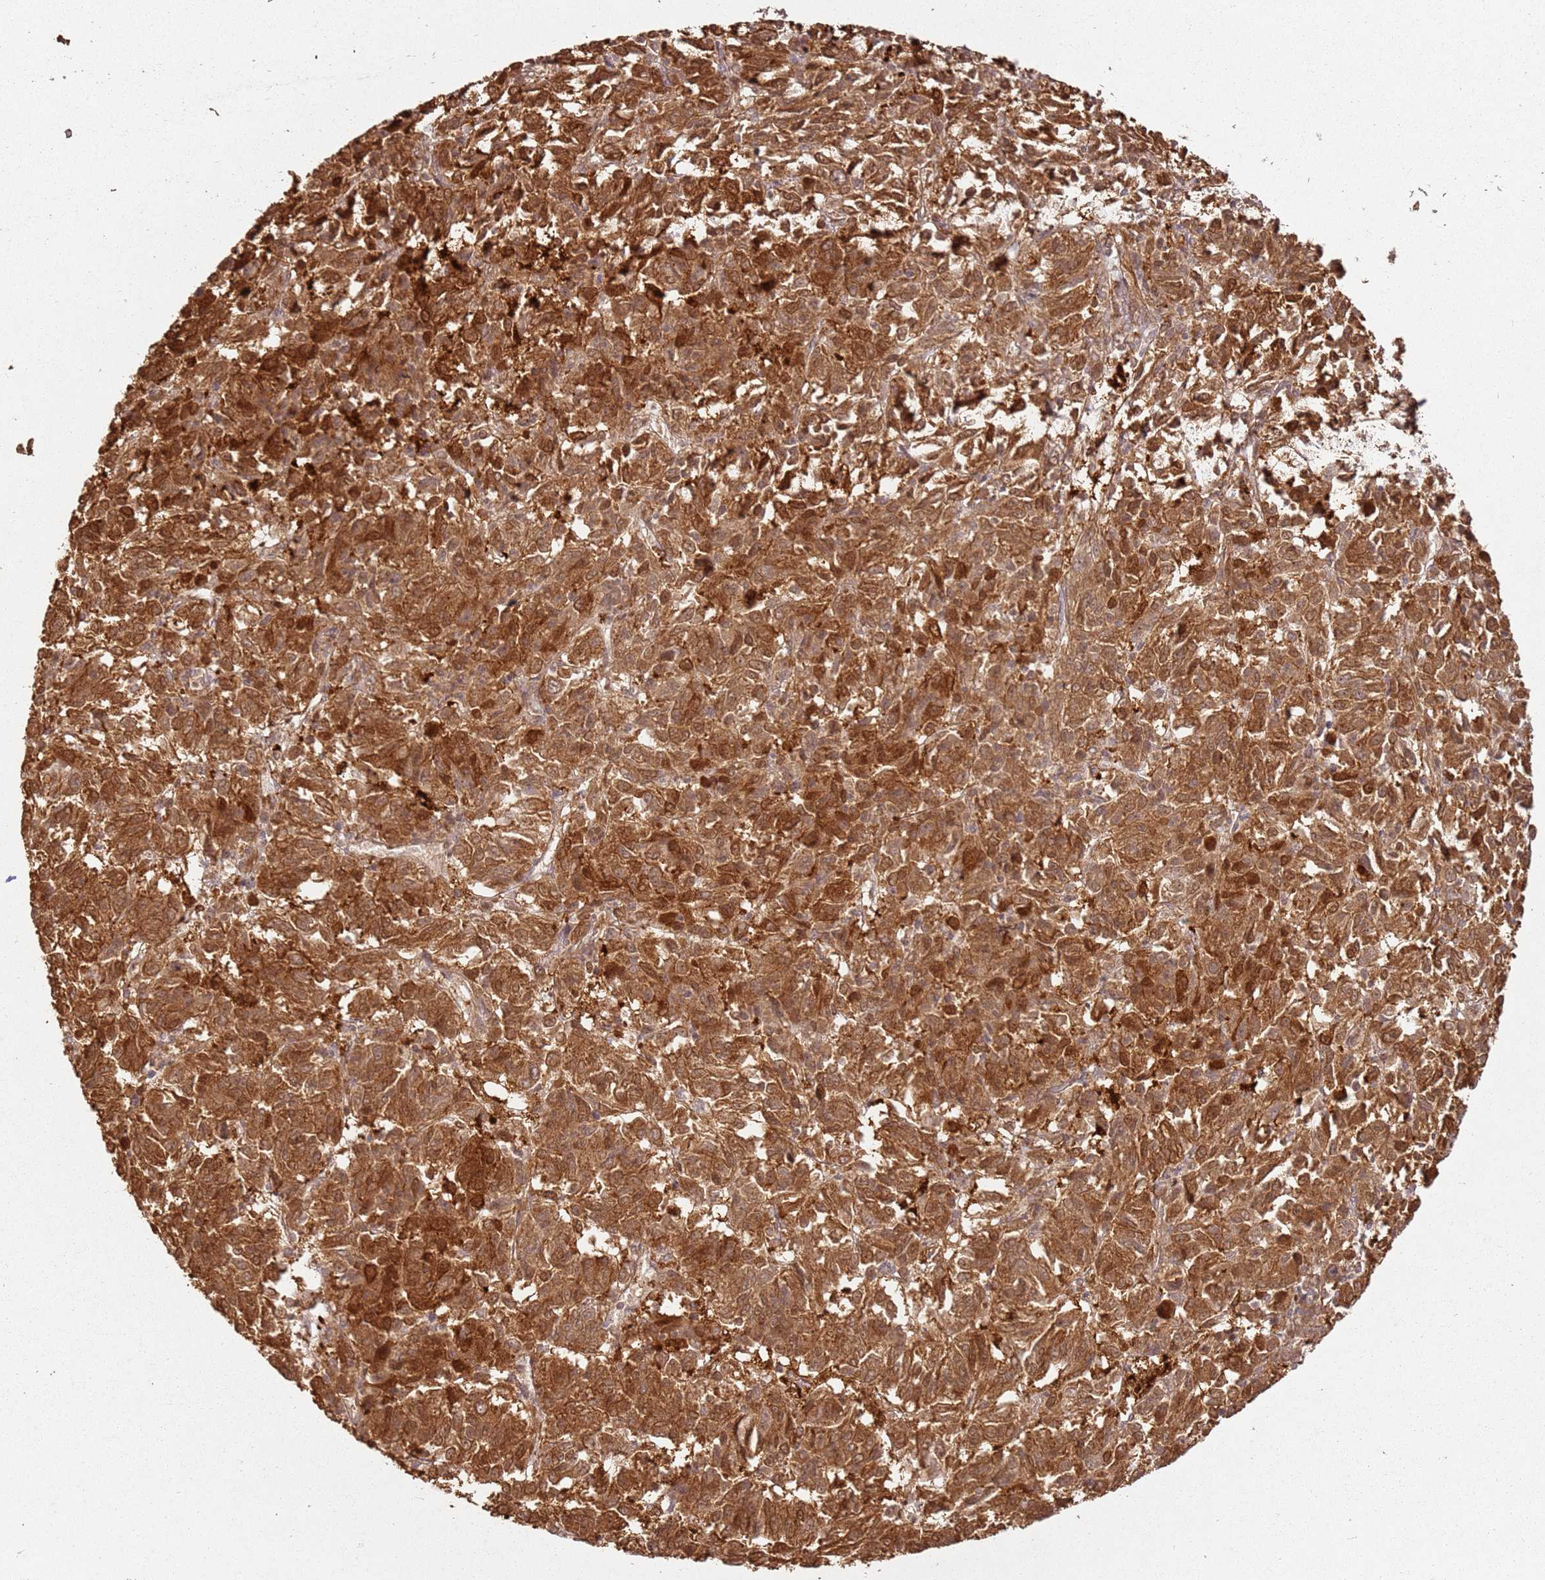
{"staining": {"intensity": "strong", "quantity": ">75%", "location": "cytoplasmic/membranous"}, "tissue": "melanoma", "cell_type": "Tumor cells", "image_type": "cancer", "snomed": [{"axis": "morphology", "description": "Malignant melanoma, Metastatic site"}, {"axis": "topography", "description": "Lung"}], "caption": "A high amount of strong cytoplasmic/membranous expression is seen in about >75% of tumor cells in melanoma tissue.", "gene": "ZNF776", "patient": {"sex": "male", "age": 64}}